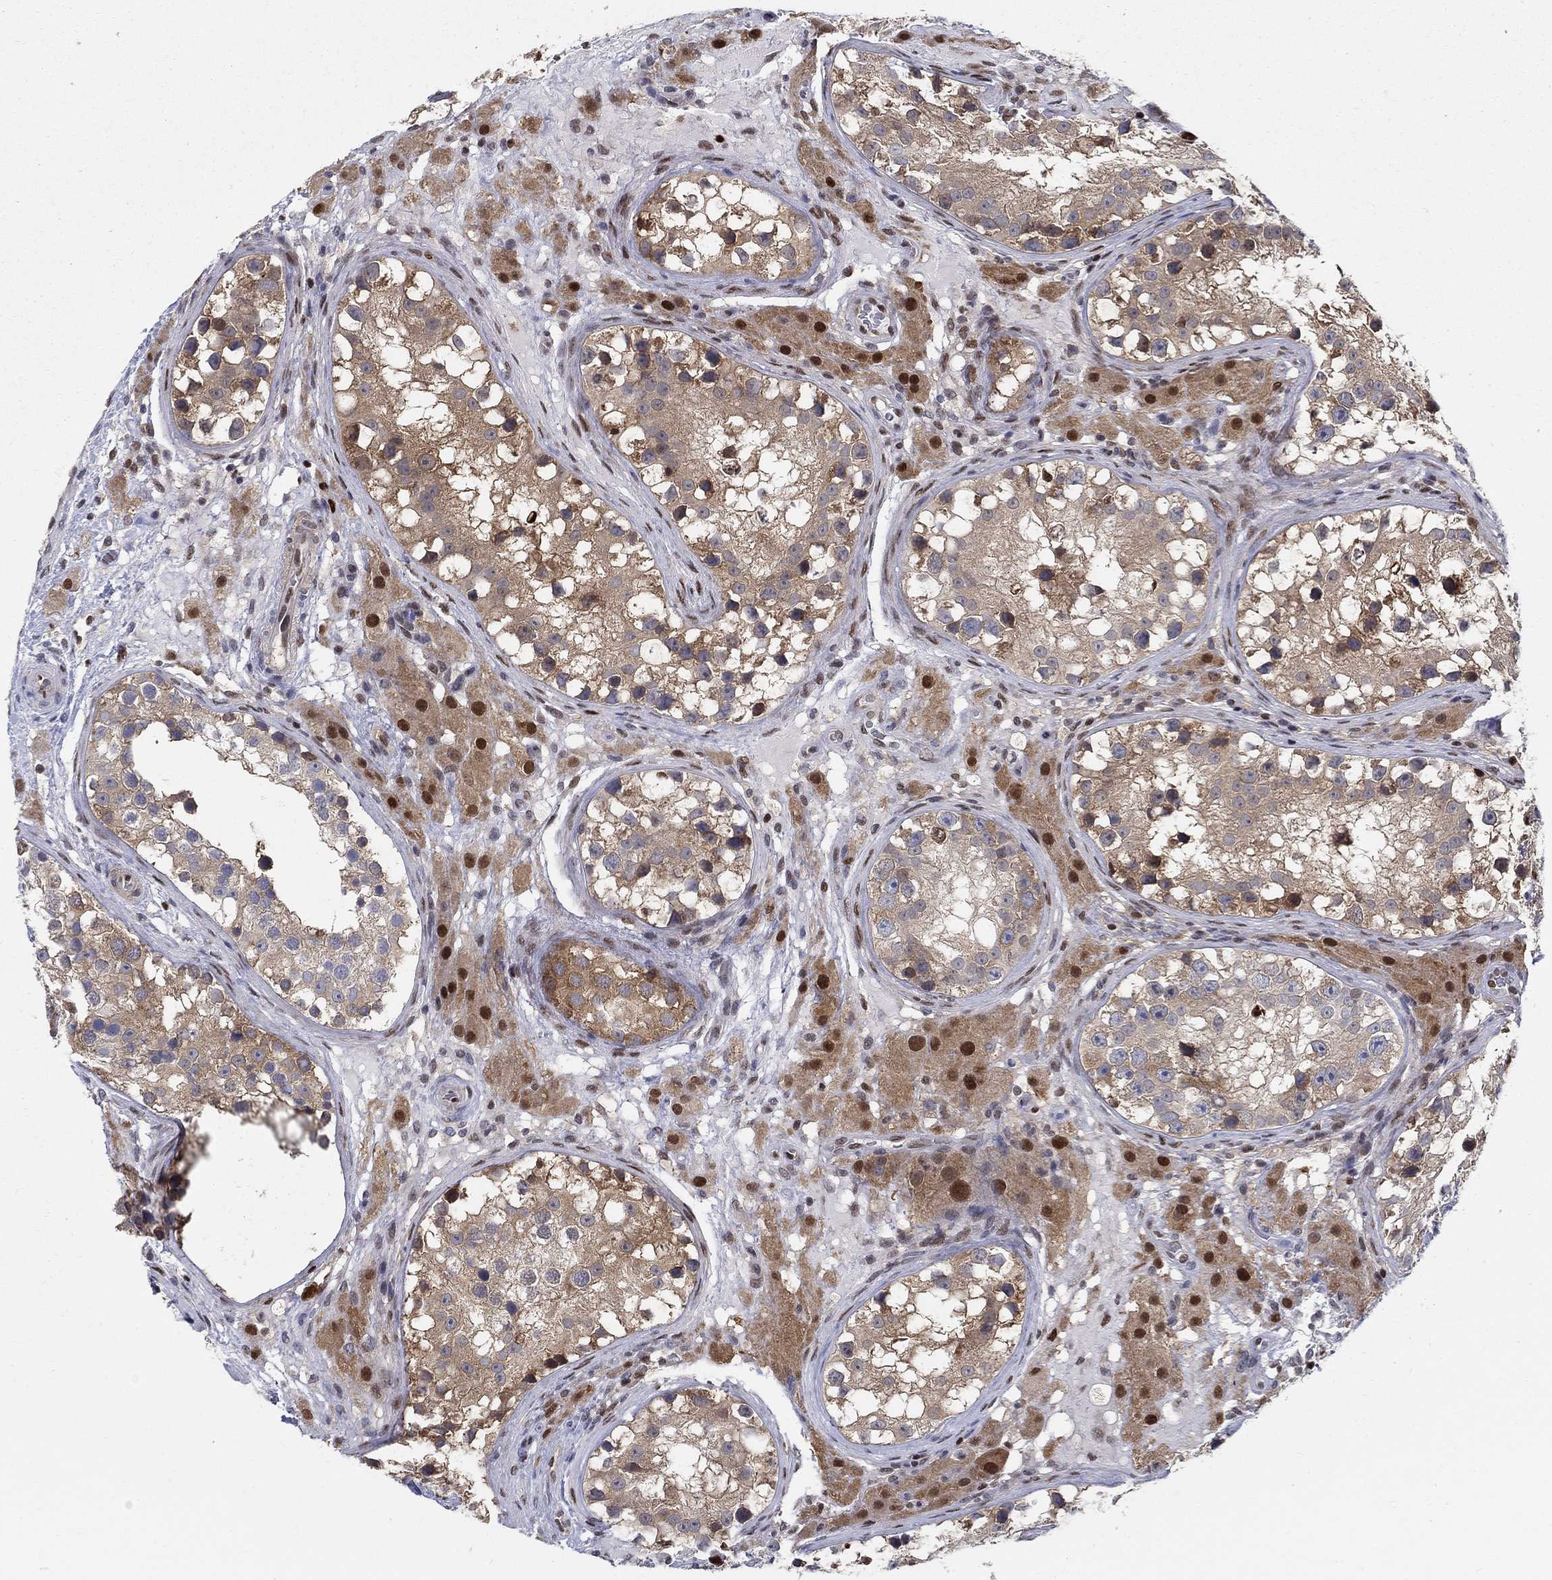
{"staining": {"intensity": "moderate", "quantity": "25%-75%", "location": "cytoplasmic/membranous"}, "tissue": "testis cancer", "cell_type": "Tumor cells", "image_type": "cancer", "snomed": [{"axis": "morphology", "description": "Carcinoma, Embryonal, NOS"}, {"axis": "topography", "description": "Testis"}], "caption": "Brown immunohistochemical staining in testis cancer (embryonal carcinoma) reveals moderate cytoplasmic/membranous positivity in about 25%-75% of tumor cells.", "gene": "ZNF594", "patient": {"sex": "male", "age": 24}}